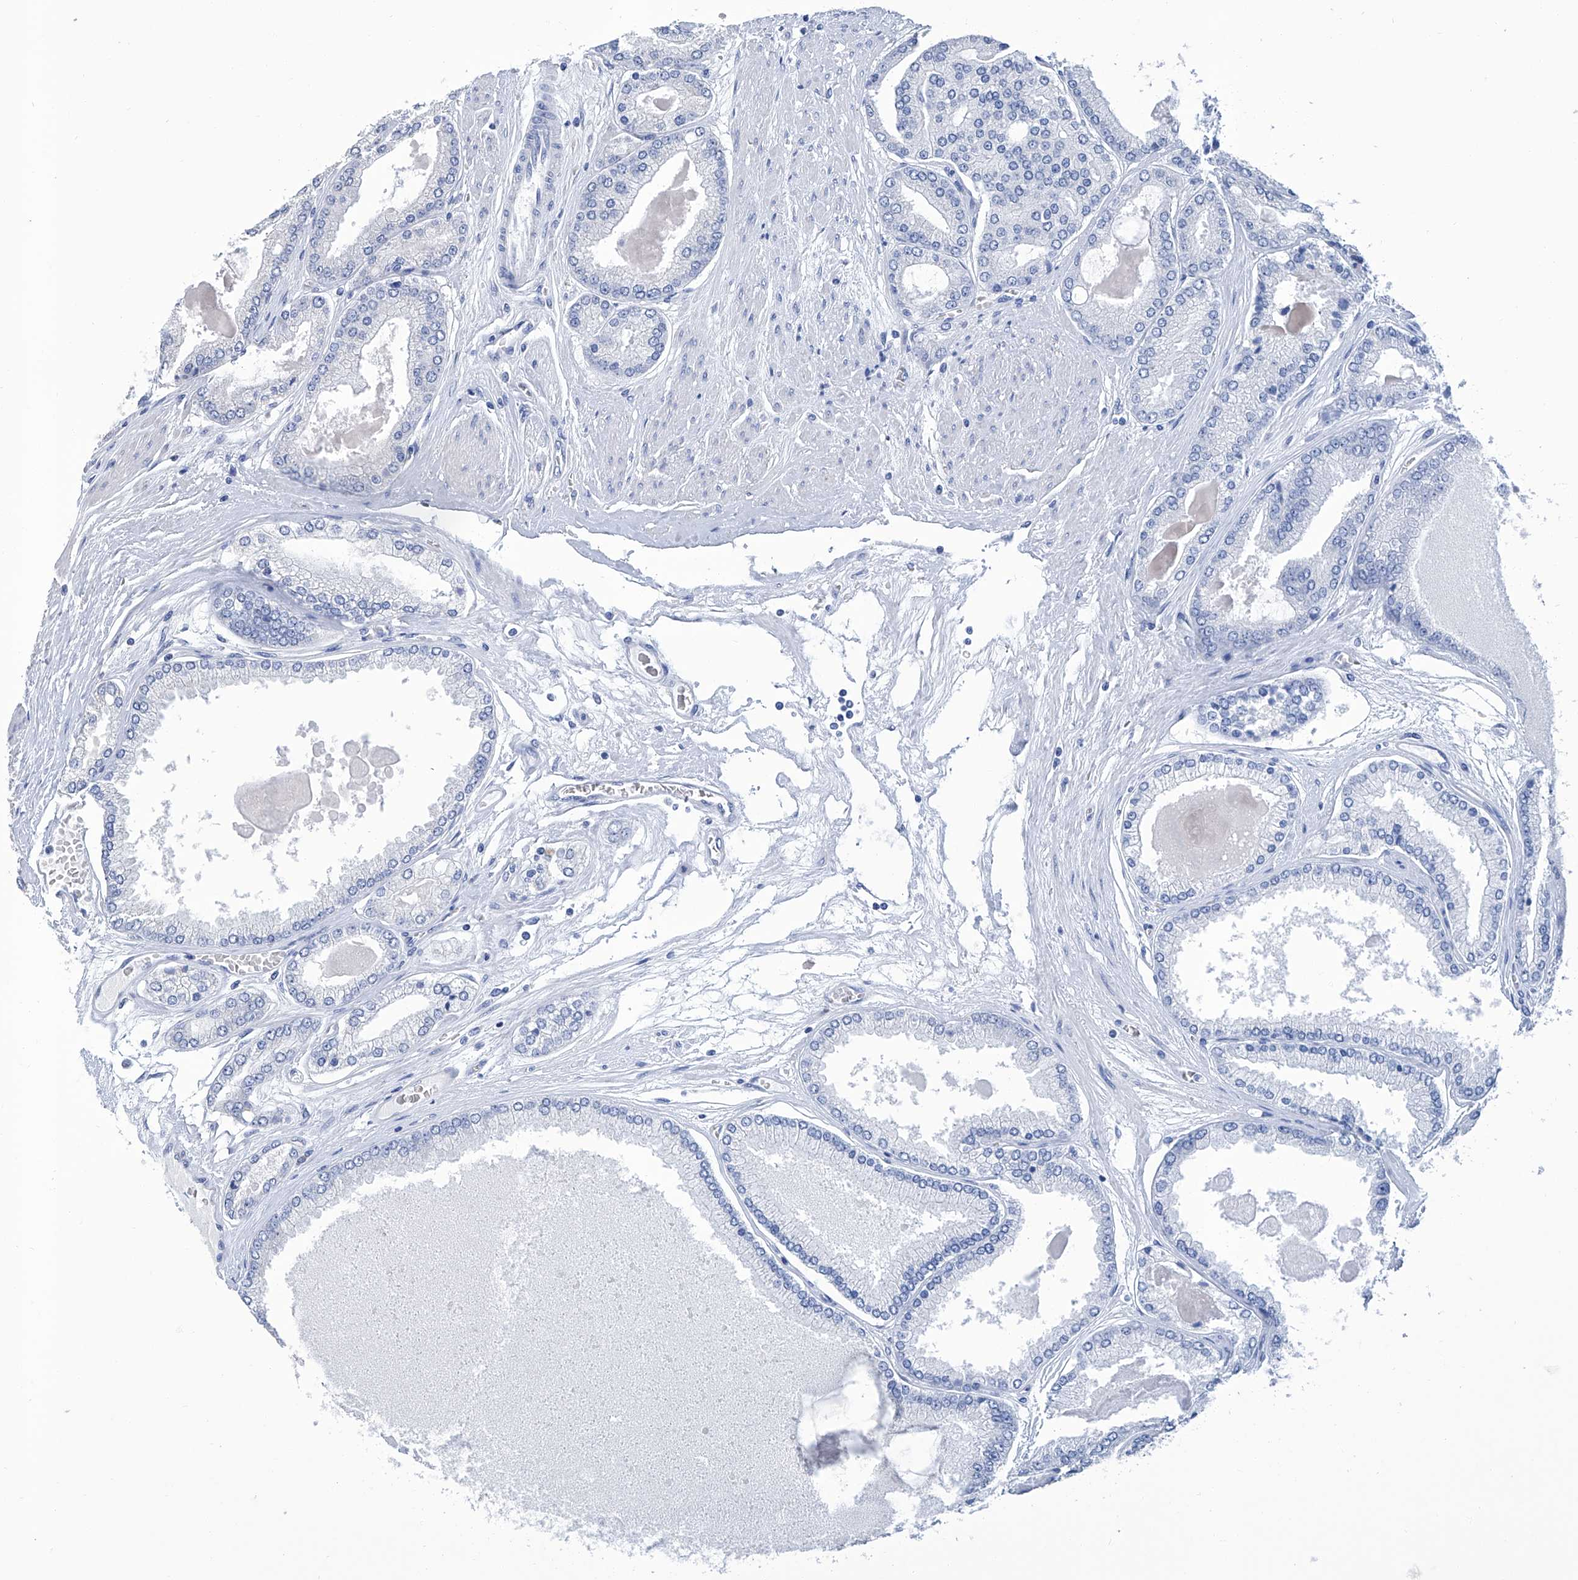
{"staining": {"intensity": "negative", "quantity": "none", "location": "none"}, "tissue": "prostate cancer", "cell_type": "Tumor cells", "image_type": "cancer", "snomed": [{"axis": "morphology", "description": "Adenocarcinoma, High grade"}, {"axis": "topography", "description": "Prostate"}], "caption": "DAB immunohistochemical staining of adenocarcinoma (high-grade) (prostate) reveals no significant expression in tumor cells.", "gene": "GPT", "patient": {"sex": "male", "age": 59}}